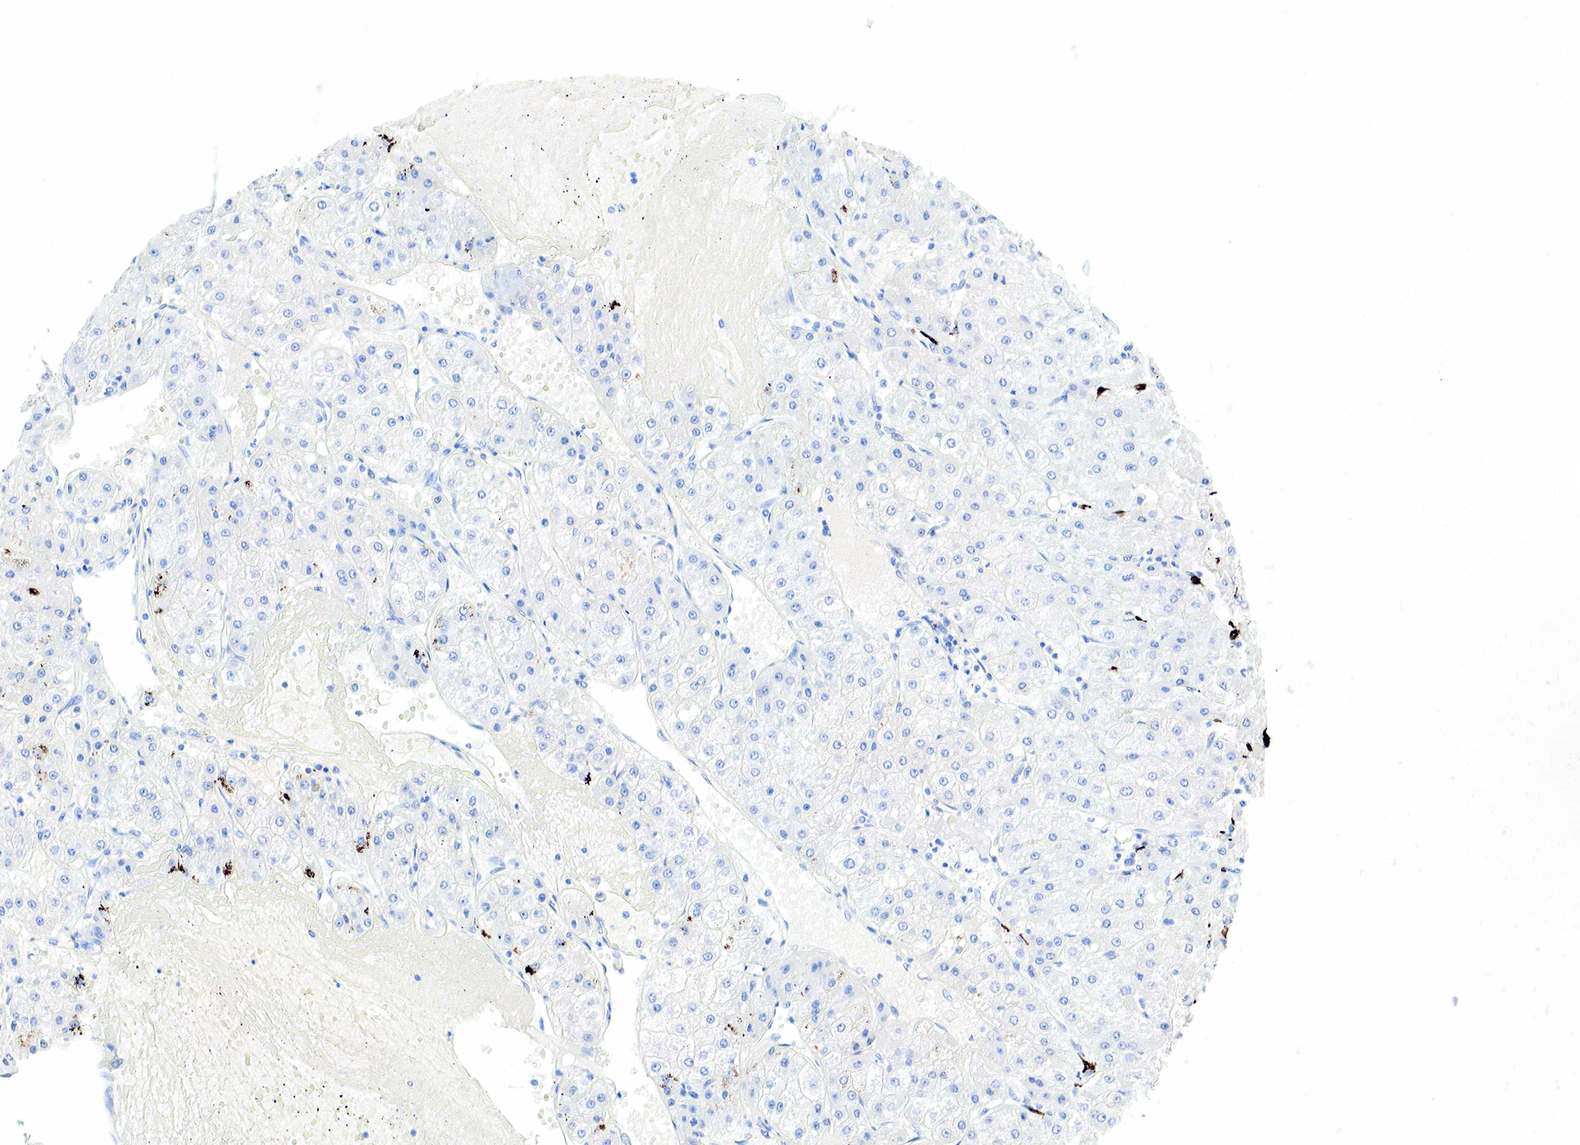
{"staining": {"intensity": "negative", "quantity": "none", "location": "none"}, "tissue": "liver cancer", "cell_type": "Tumor cells", "image_type": "cancer", "snomed": [{"axis": "morphology", "description": "Carcinoma, Hepatocellular, NOS"}, {"axis": "topography", "description": "Liver"}], "caption": "Tumor cells show no significant expression in liver hepatocellular carcinoma.", "gene": "ACTA2", "patient": {"sex": "female", "age": 52}}